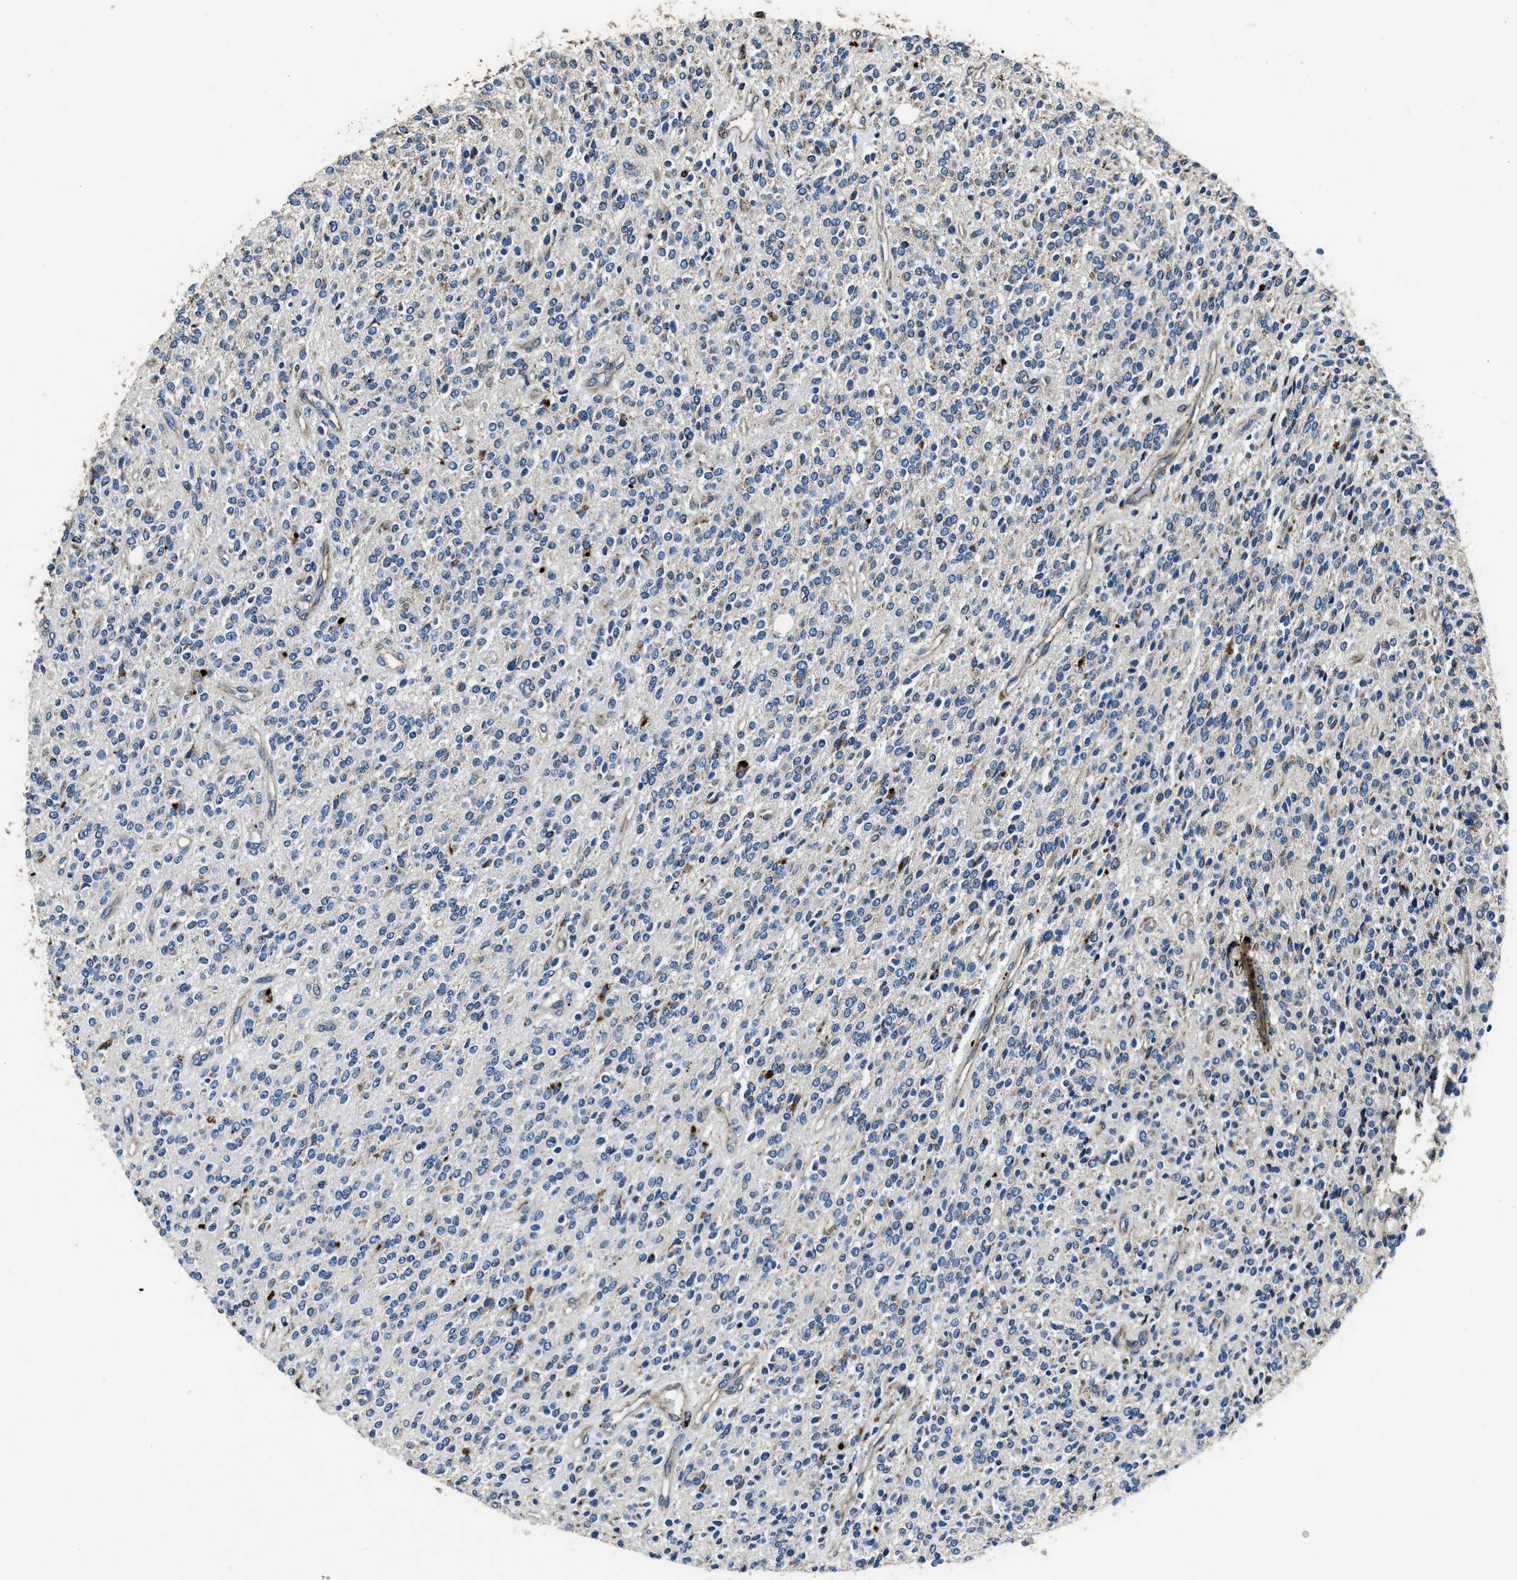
{"staining": {"intensity": "moderate", "quantity": "<25%", "location": "cytoplasmic/membranous"}, "tissue": "glioma", "cell_type": "Tumor cells", "image_type": "cancer", "snomed": [{"axis": "morphology", "description": "Glioma, malignant, High grade"}, {"axis": "topography", "description": "Brain"}], "caption": "High-grade glioma (malignant) stained with IHC demonstrates moderate cytoplasmic/membranous staining in approximately <25% of tumor cells.", "gene": "OGDH", "patient": {"sex": "male", "age": 34}}